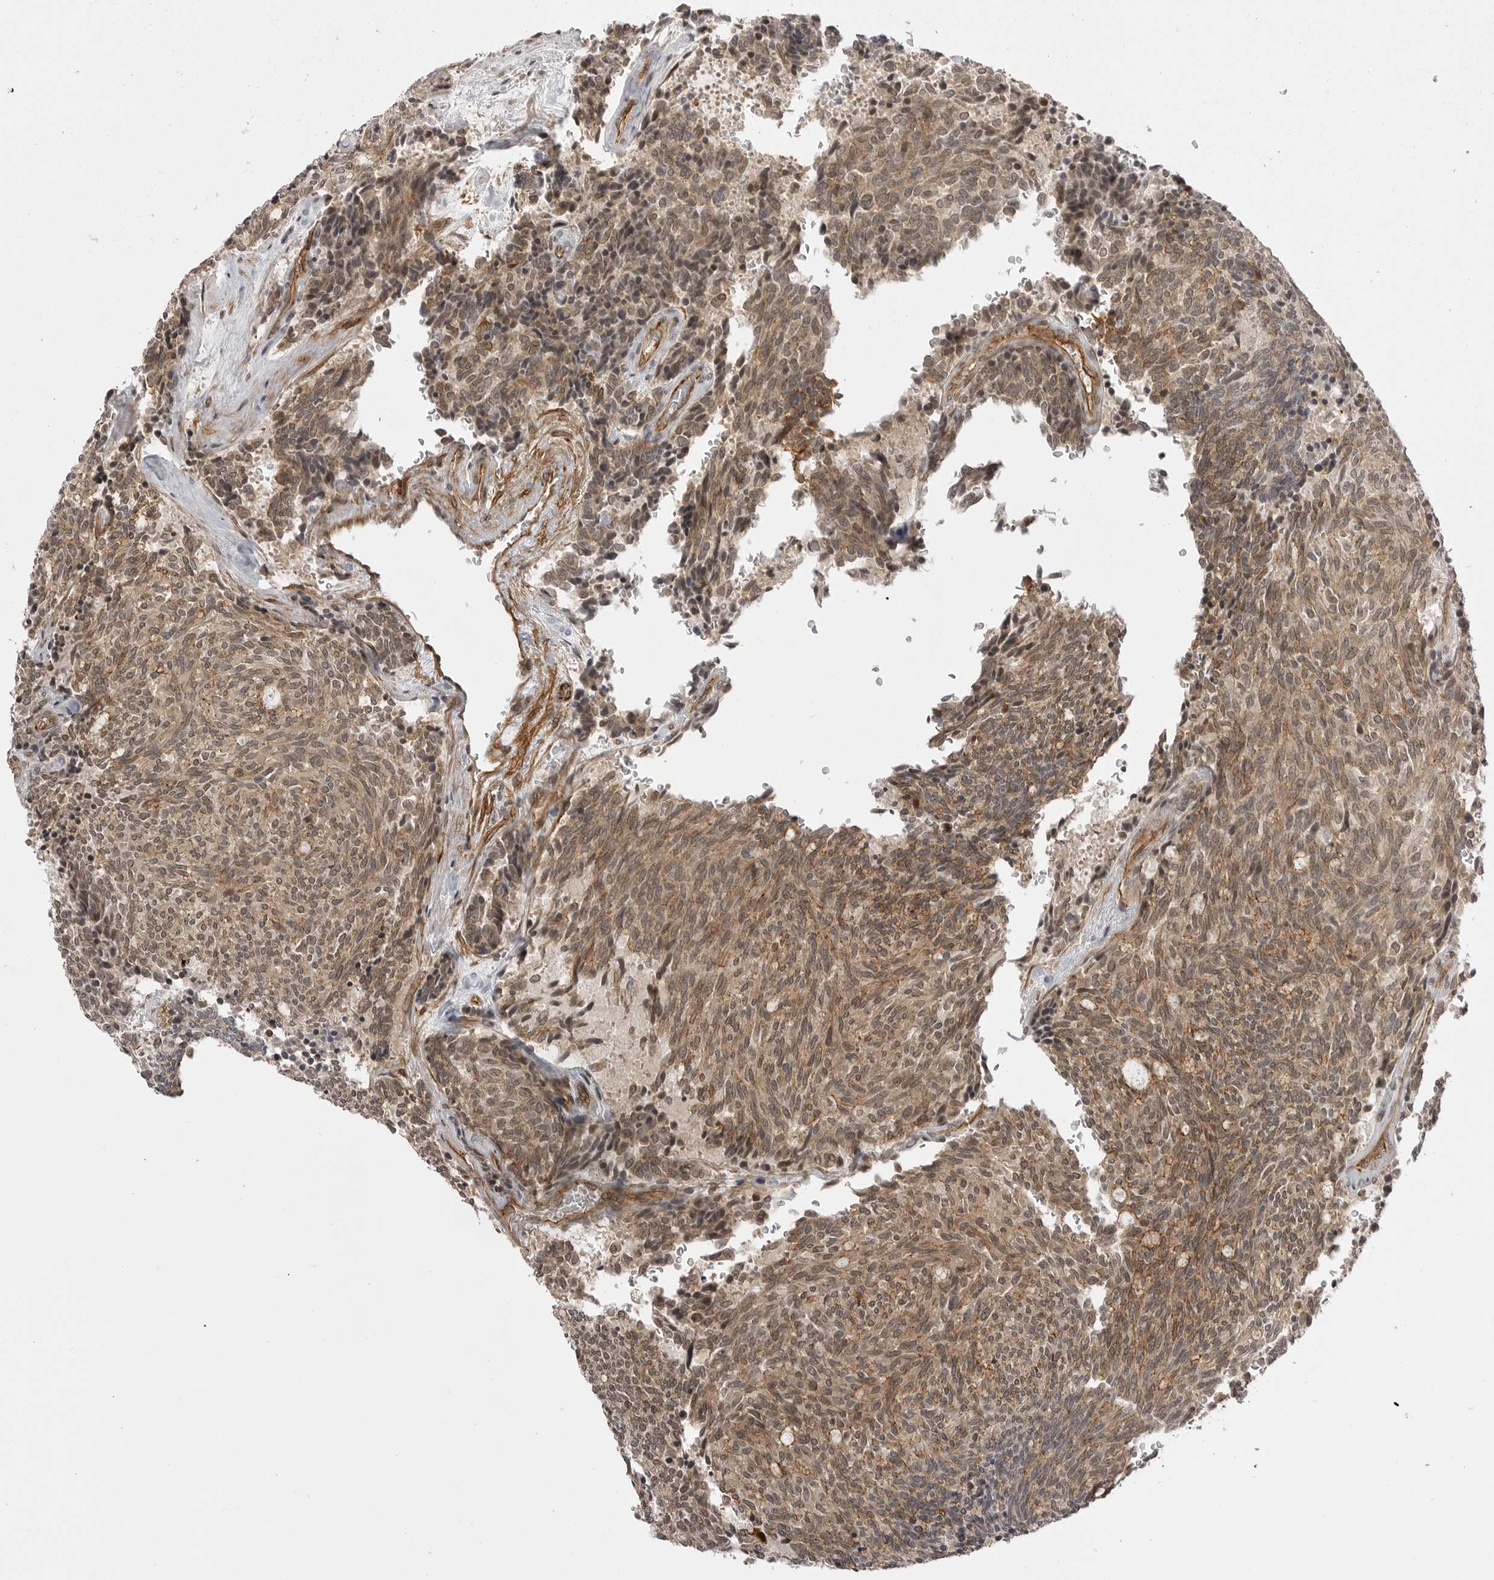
{"staining": {"intensity": "moderate", "quantity": ">75%", "location": "cytoplasmic/membranous,nuclear"}, "tissue": "carcinoid", "cell_type": "Tumor cells", "image_type": "cancer", "snomed": [{"axis": "morphology", "description": "Carcinoid, malignant, NOS"}, {"axis": "topography", "description": "Pancreas"}], "caption": "High-magnification brightfield microscopy of malignant carcinoid stained with DAB (brown) and counterstained with hematoxylin (blue). tumor cells exhibit moderate cytoplasmic/membranous and nuclear positivity is present in about>75% of cells. The staining was performed using DAB (3,3'-diaminobenzidine), with brown indicating positive protein expression. Nuclei are stained blue with hematoxylin.", "gene": "SORBS1", "patient": {"sex": "female", "age": 54}}